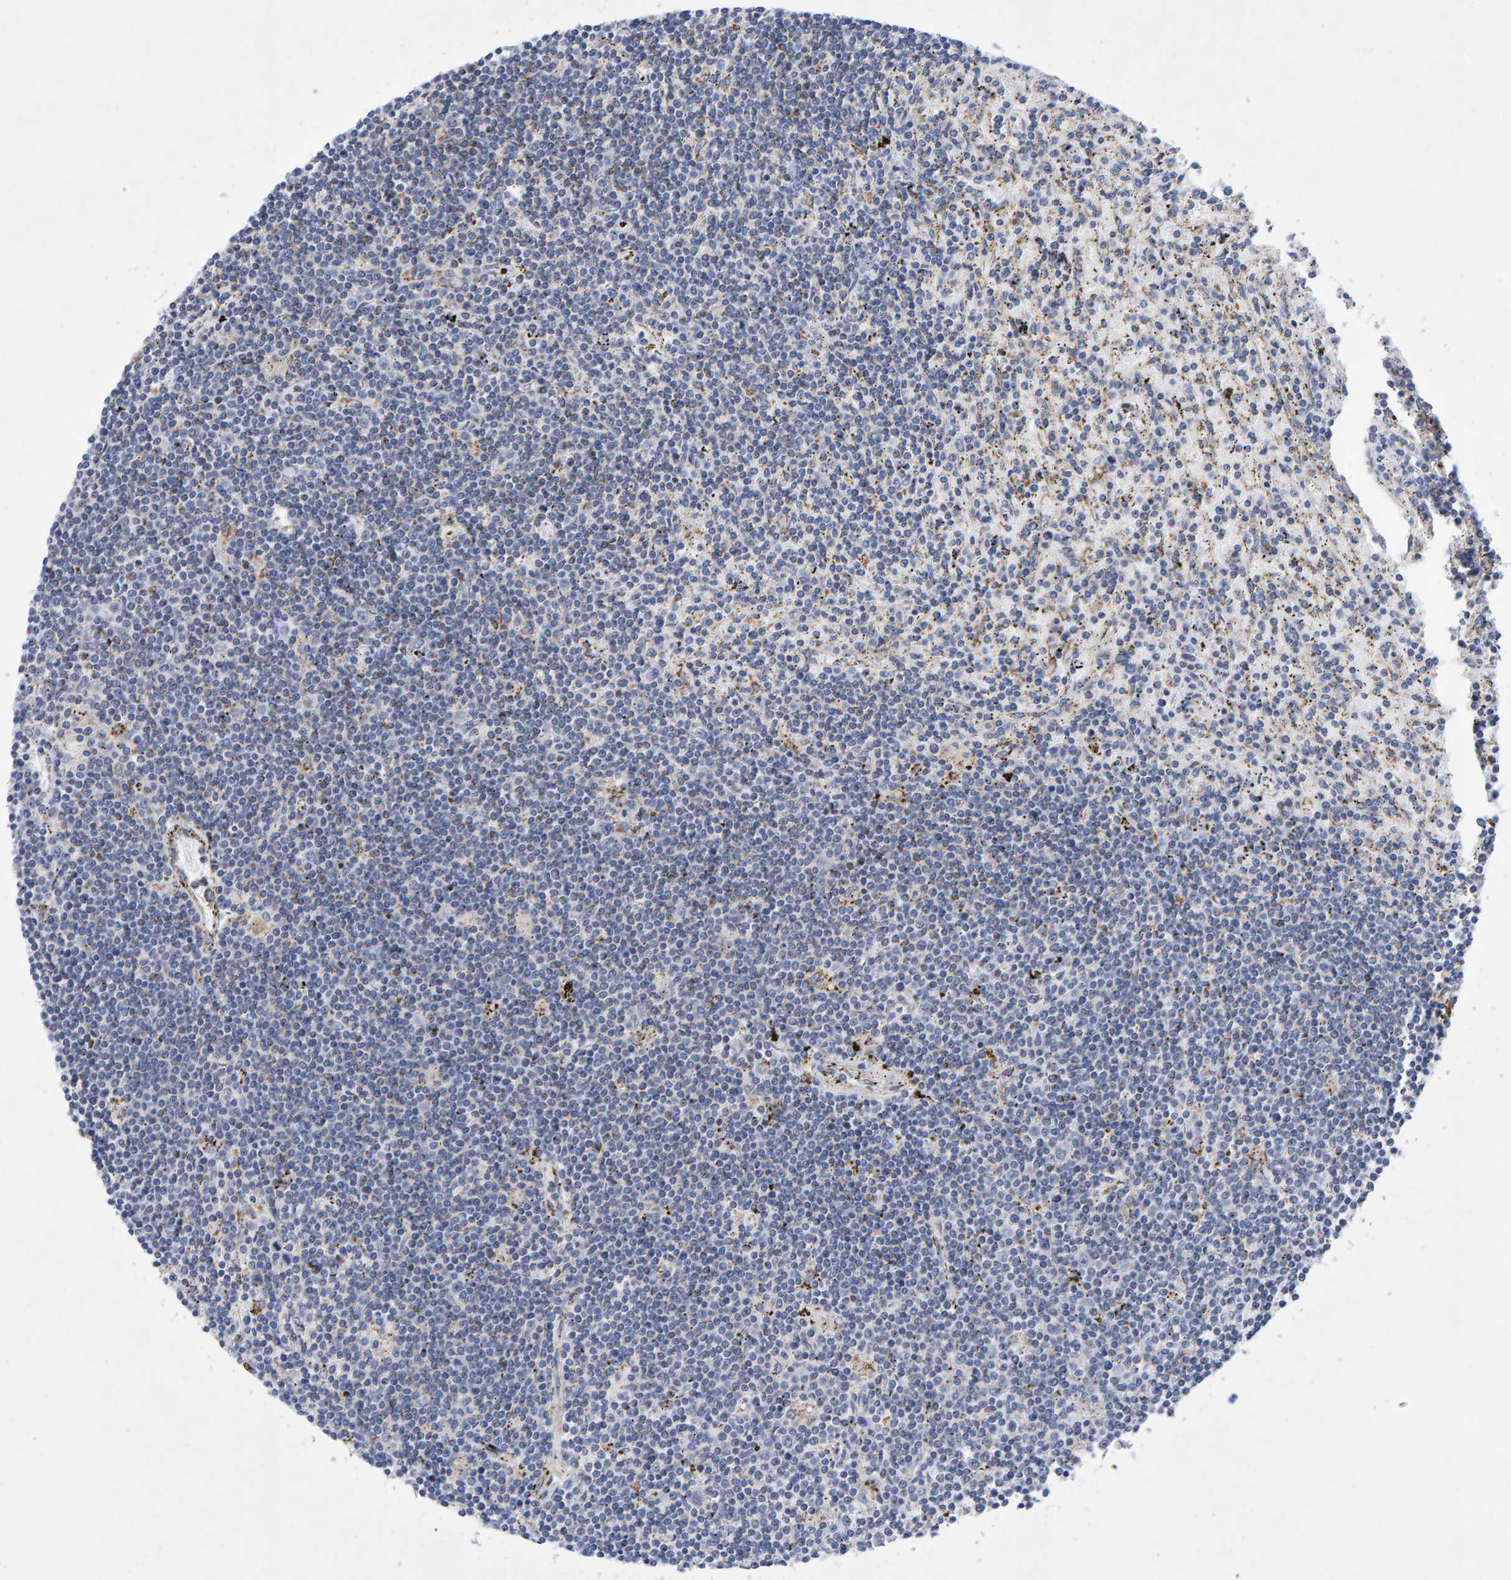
{"staining": {"intensity": "negative", "quantity": "none", "location": "none"}, "tissue": "lymphoma", "cell_type": "Tumor cells", "image_type": "cancer", "snomed": [{"axis": "morphology", "description": "Malignant lymphoma, non-Hodgkin's type, Low grade"}, {"axis": "topography", "description": "Spleen"}], "caption": "This is an immunohistochemistry histopathology image of human lymphoma. There is no expression in tumor cells.", "gene": "EFR3A", "patient": {"sex": "male", "age": 76}}